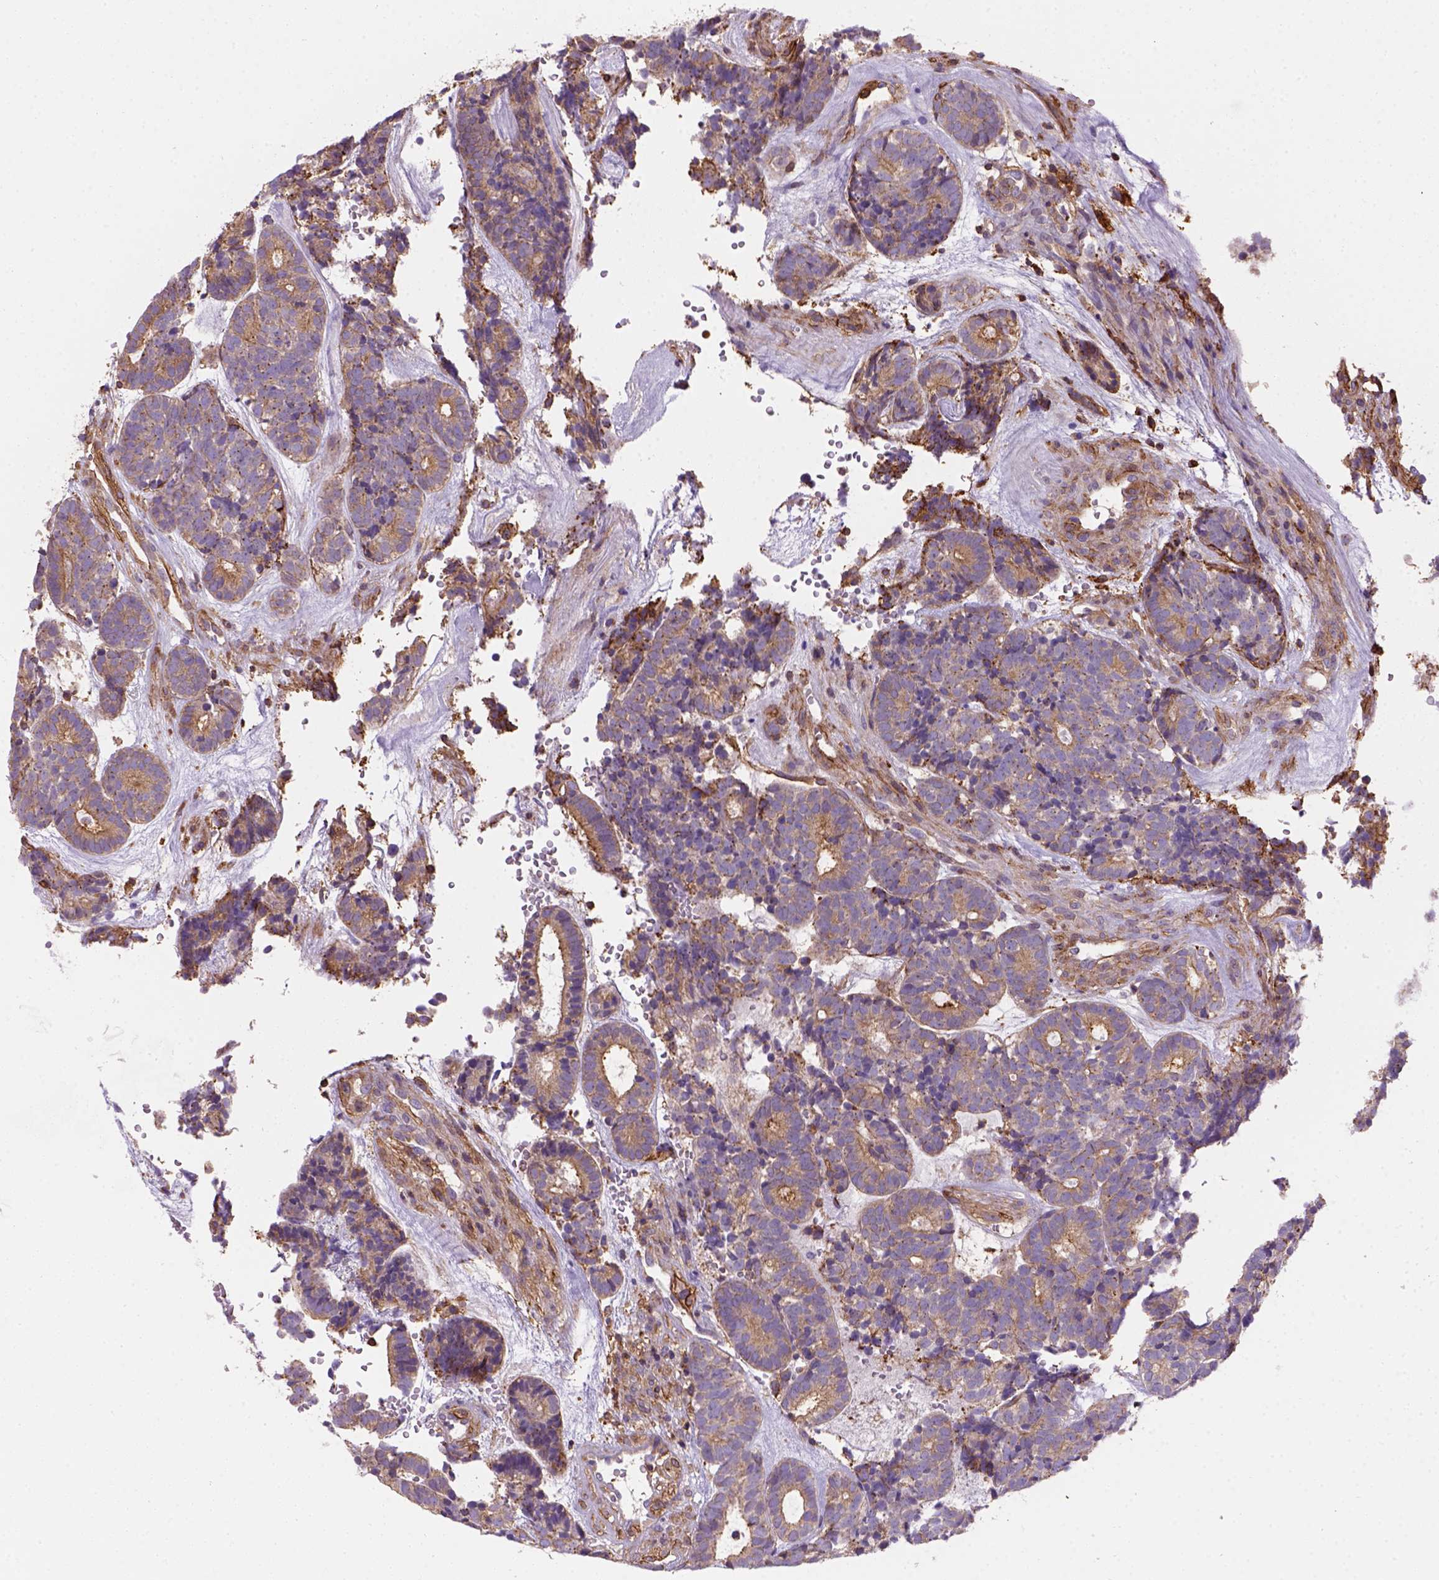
{"staining": {"intensity": "moderate", "quantity": ">75%", "location": "cytoplasmic/membranous"}, "tissue": "head and neck cancer", "cell_type": "Tumor cells", "image_type": "cancer", "snomed": [{"axis": "morphology", "description": "Adenocarcinoma, NOS"}, {"axis": "topography", "description": "Head-Neck"}], "caption": "Immunohistochemical staining of head and neck cancer shows medium levels of moderate cytoplasmic/membranous staining in approximately >75% of tumor cells.", "gene": "GPRC5D", "patient": {"sex": "female", "age": 81}}